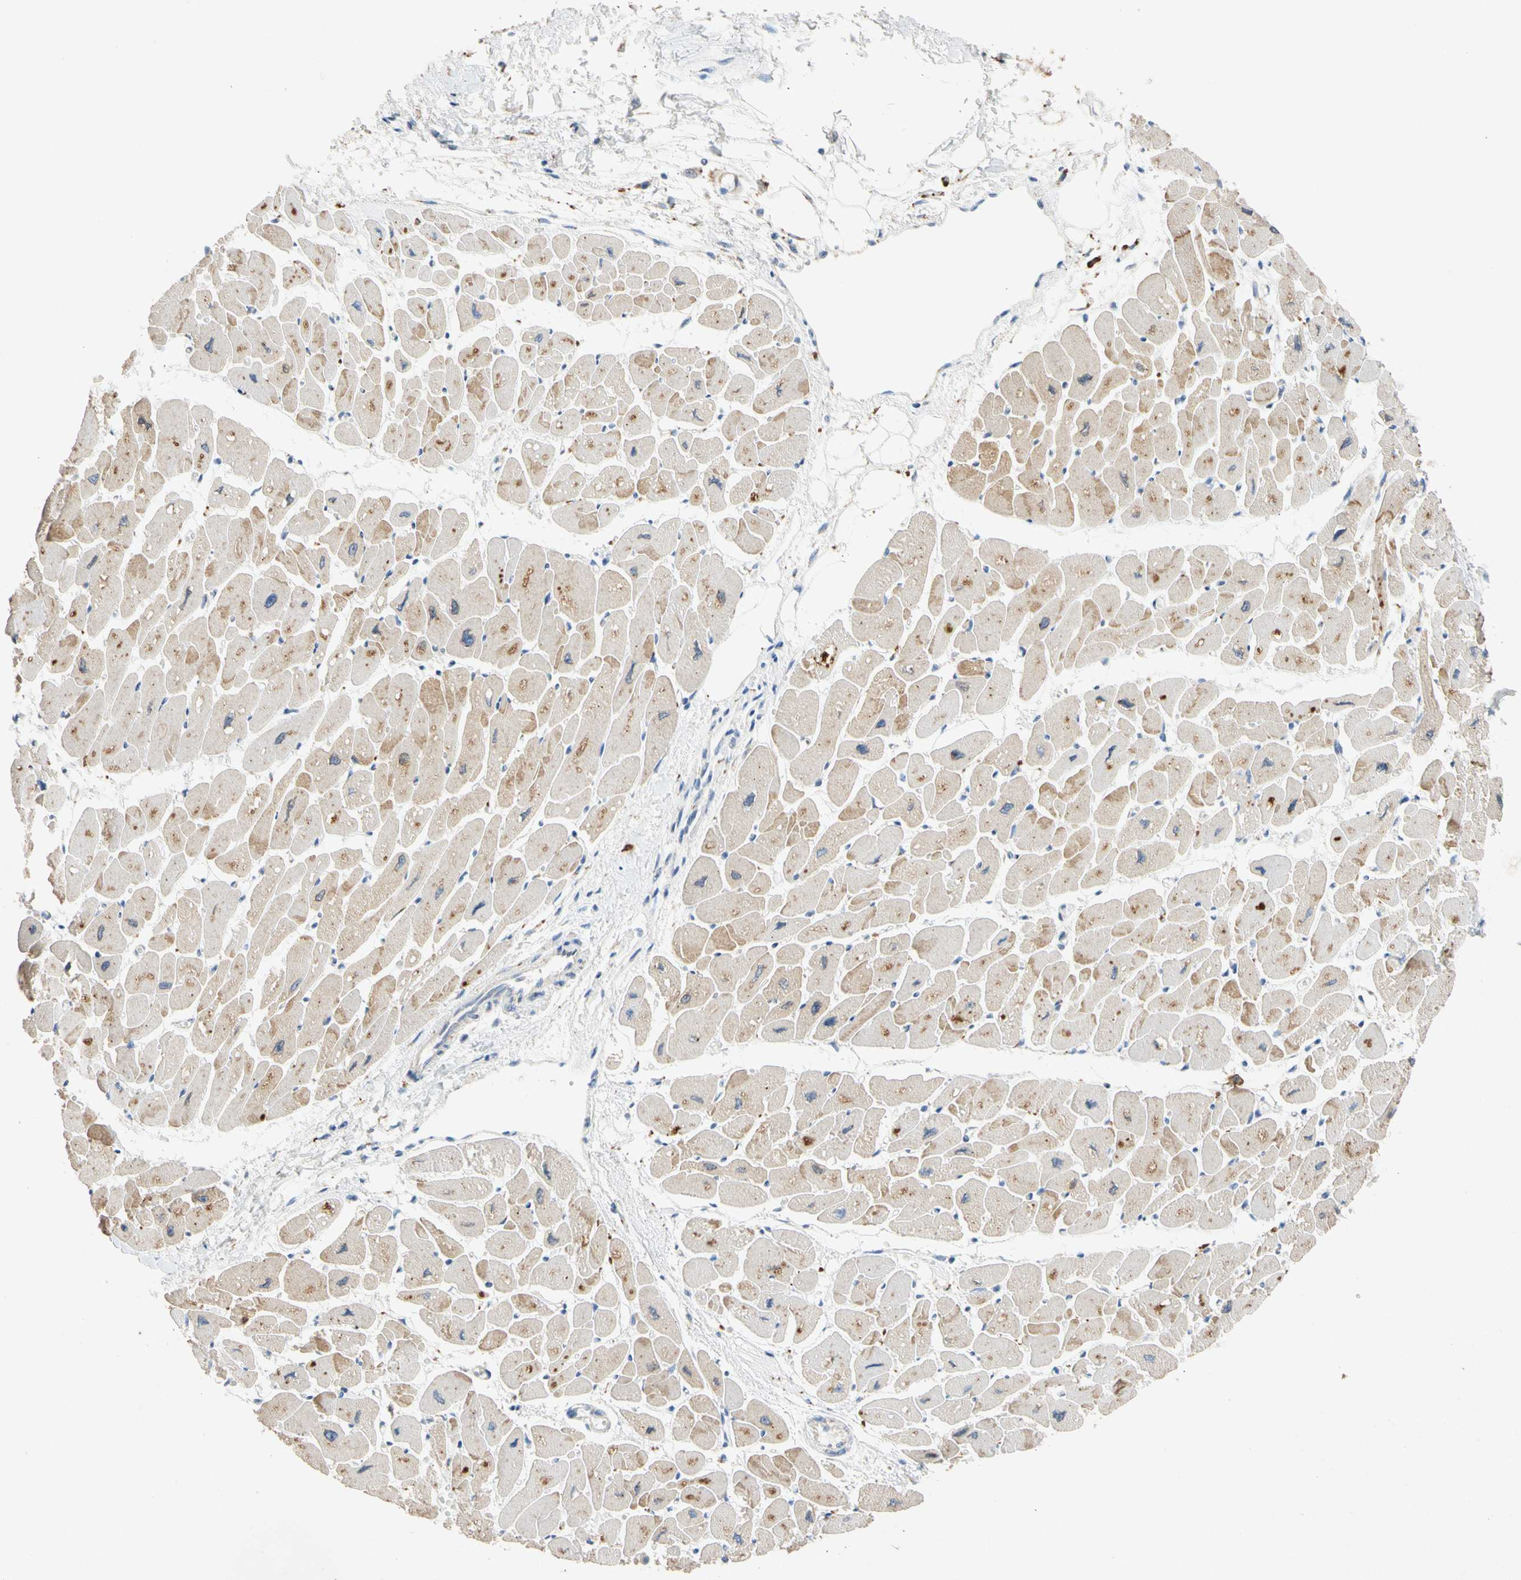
{"staining": {"intensity": "strong", "quantity": ">75%", "location": "cytoplasmic/membranous"}, "tissue": "heart muscle", "cell_type": "Cardiomyocytes", "image_type": "normal", "snomed": [{"axis": "morphology", "description": "Normal tissue, NOS"}, {"axis": "topography", "description": "Heart"}], "caption": "DAB (3,3'-diaminobenzidine) immunohistochemical staining of benign human heart muscle exhibits strong cytoplasmic/membranous protein positivity in approximately >75% of cardiomyocytes.", "gene": "GASK1B", "patient": {"sex": "female", "age": 54}}